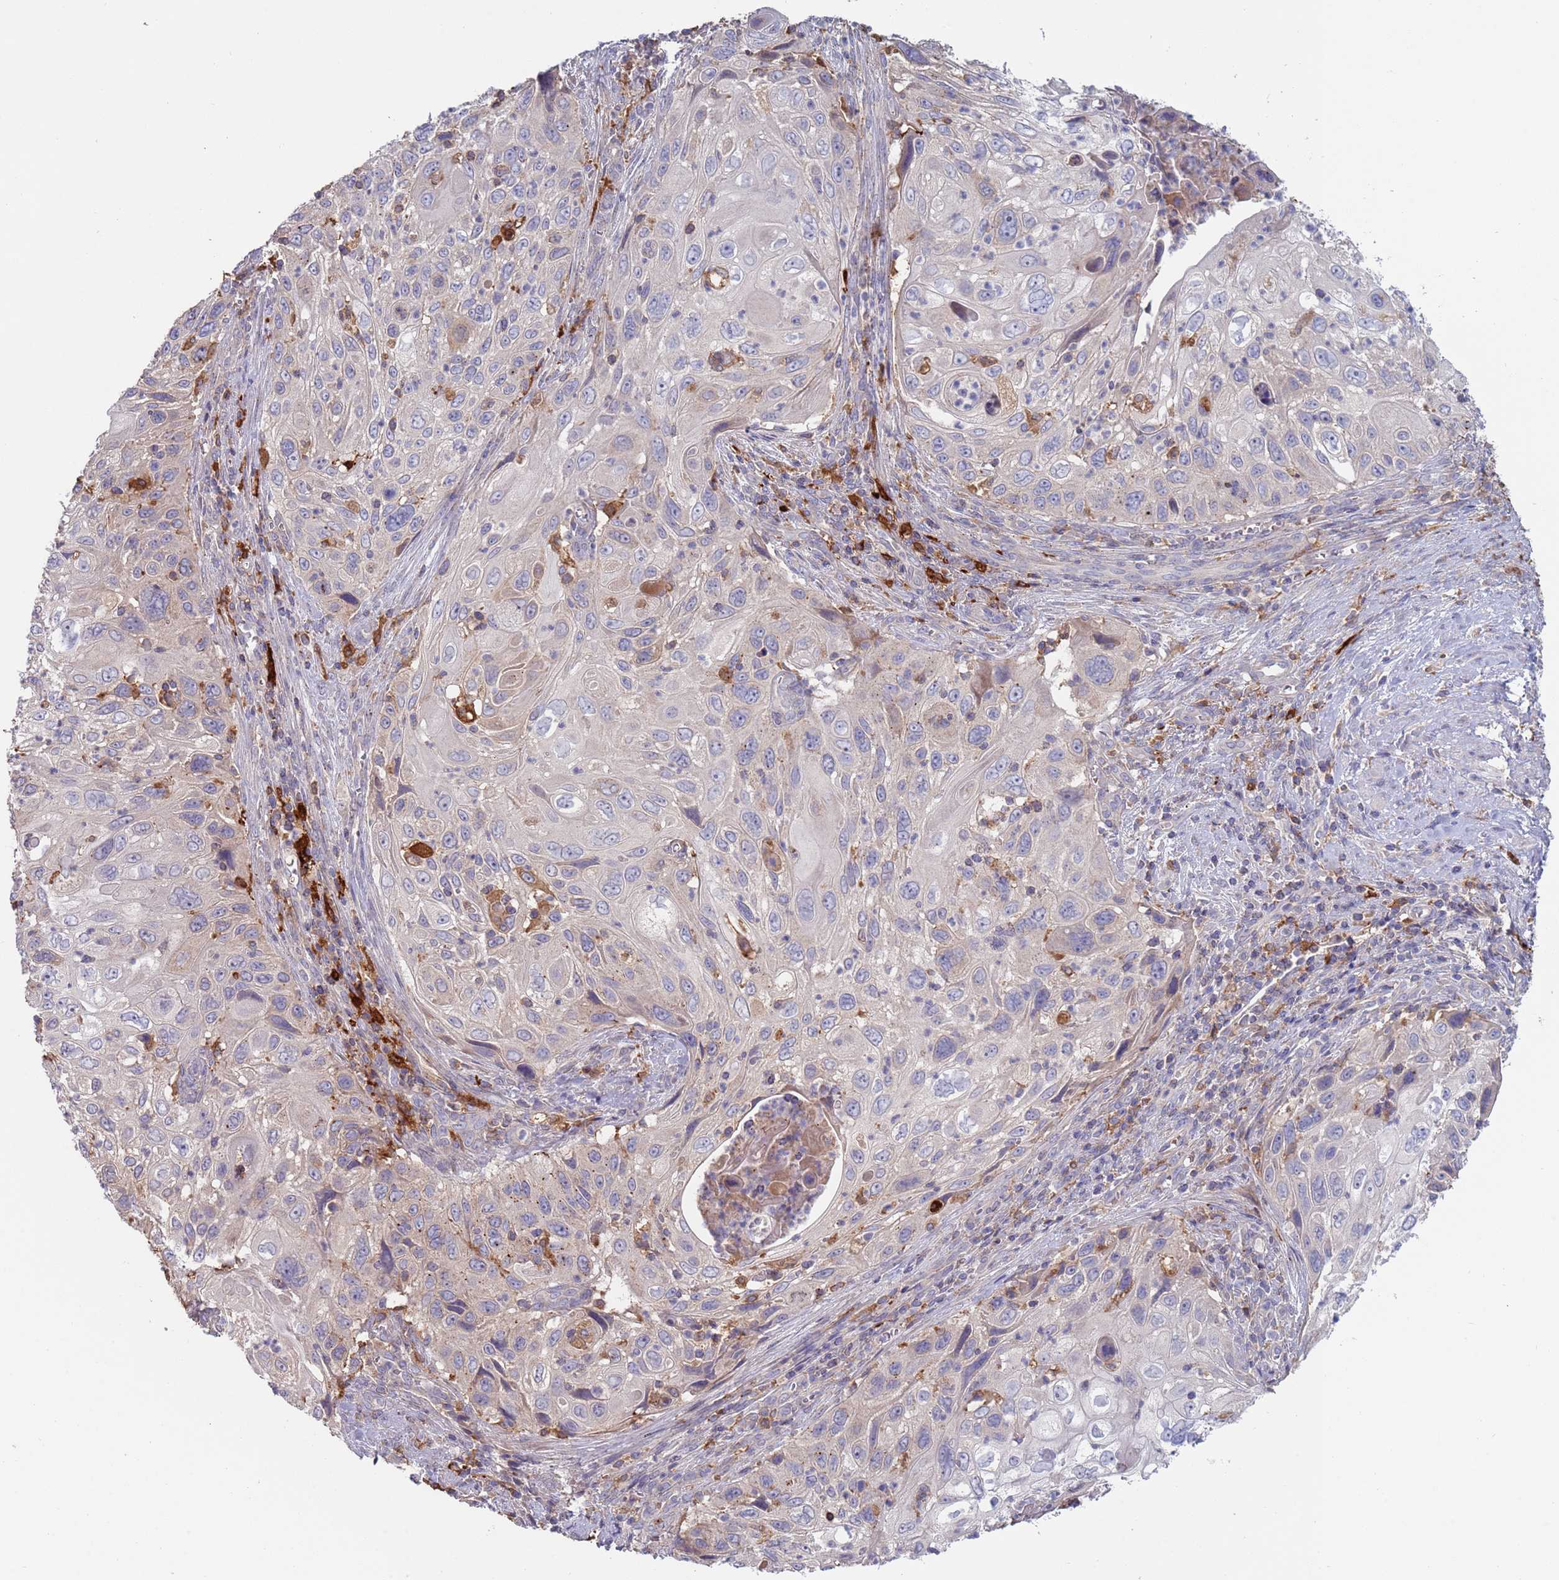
{"staining": {"intensity": "negative", "quantity": "none", "location": "none"}, "tissue": "cervical cancer", "cell_type": "Tumor cells", "image_type": "cancer", "snomed": [{"axis": "morphology", "description": "Squamous cell carcinoma, NOS"}, {"axis": "topography", "description": "Cervix"}], "caption": "Squamous cell carcinoma (cervical) was stained to show a protein in brown. There is no significant staining in tumor cells.", "gene": "MALRD1", "patient": {"sex": "female", "age": 70}}